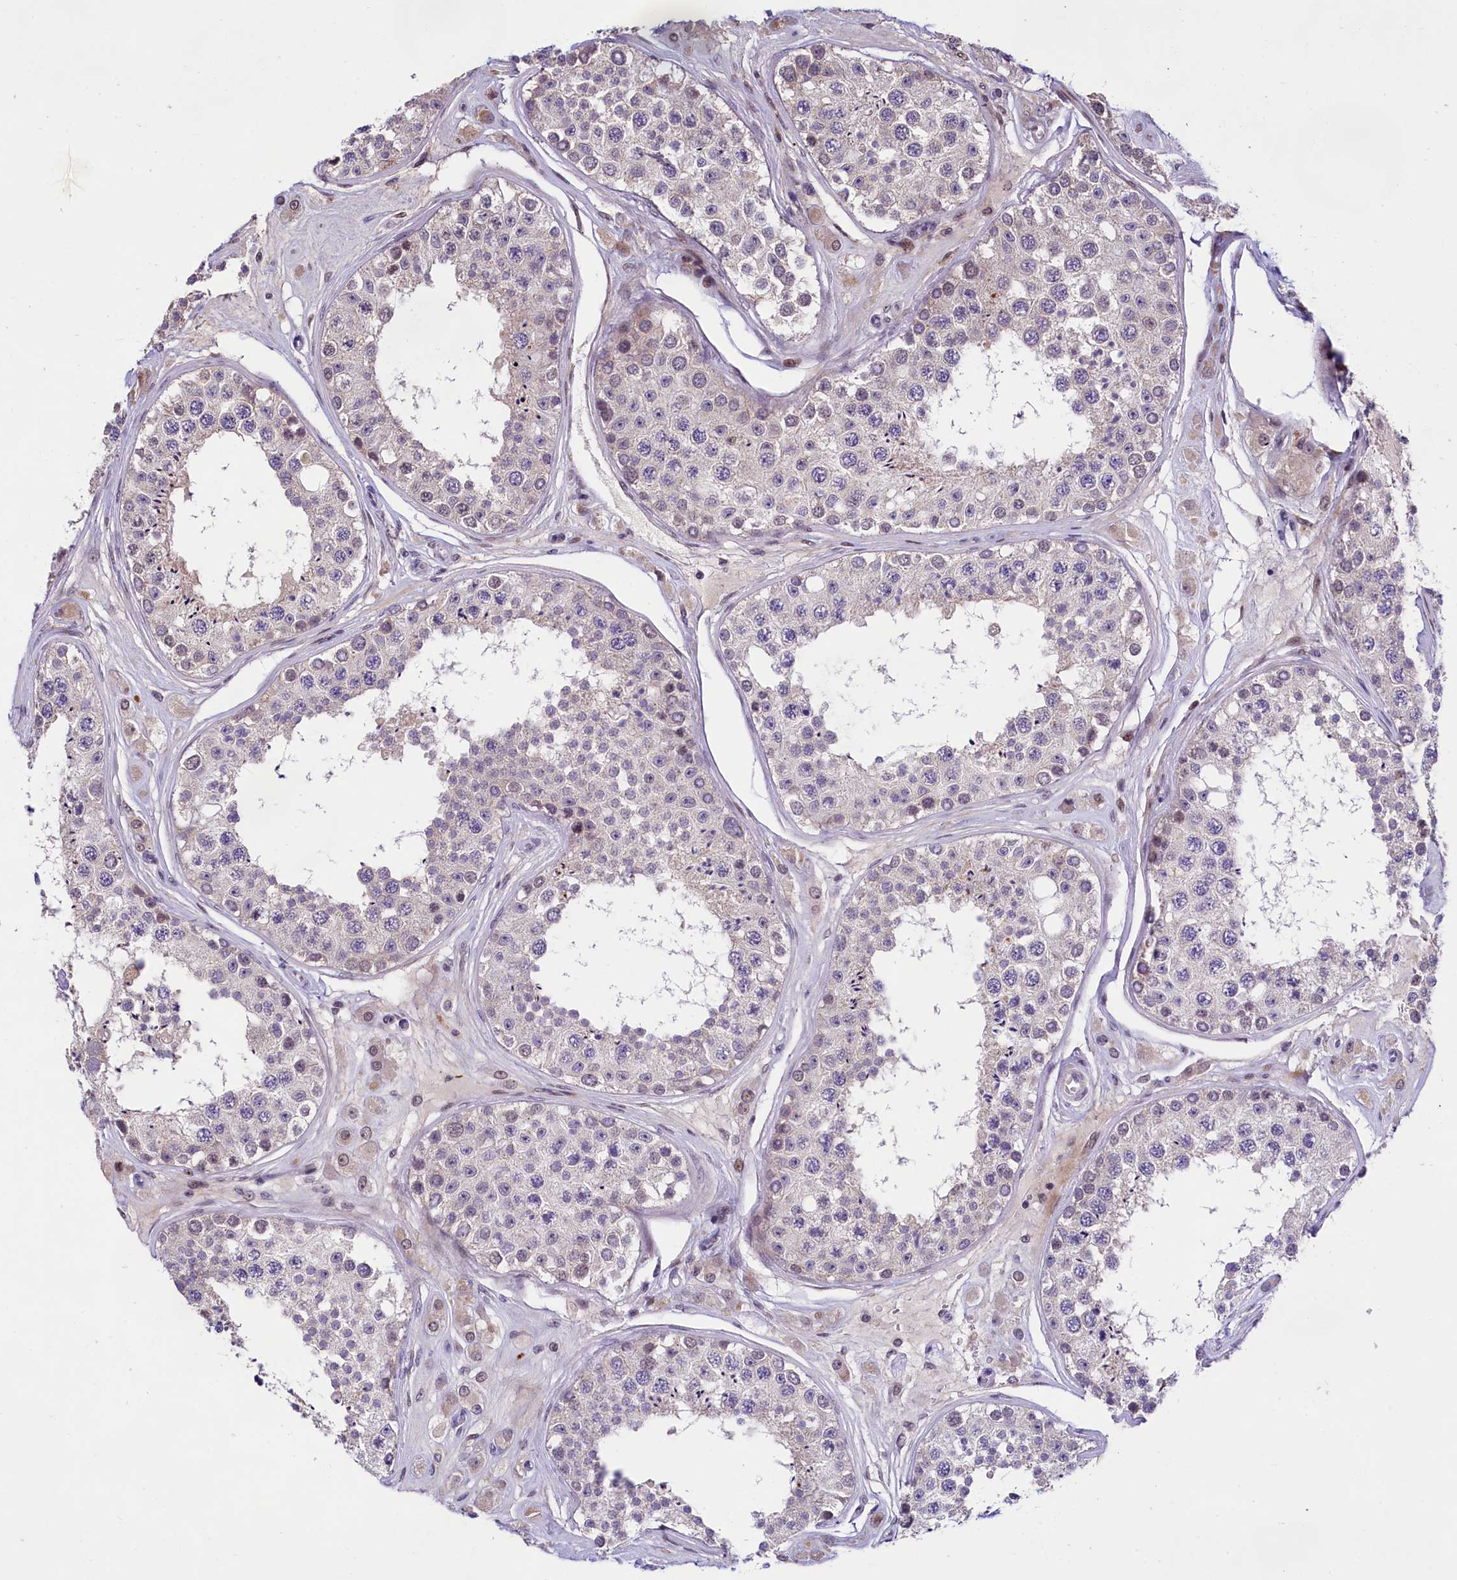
{"staining": {"intensity": "moderate", "quantity": "<25%", "location": "cytoplasmic/membranous"}, "tissue": "testis", "cell_type": "Cells in seminiferous ducts", "image_type": "normal", "snomed": [{"axis": "morphology", "description": "Normal tissue, NOS"}, {"axis": "topography", "description": "Testis"}], "caption": "This is an image of IHC staining of benign testis, which shows moderate staining in the cytoplasmic/membranous of cells in seminiferous ducts.", "gene": "FBXO45", "patient": {"sex": "male", "age": 25}}